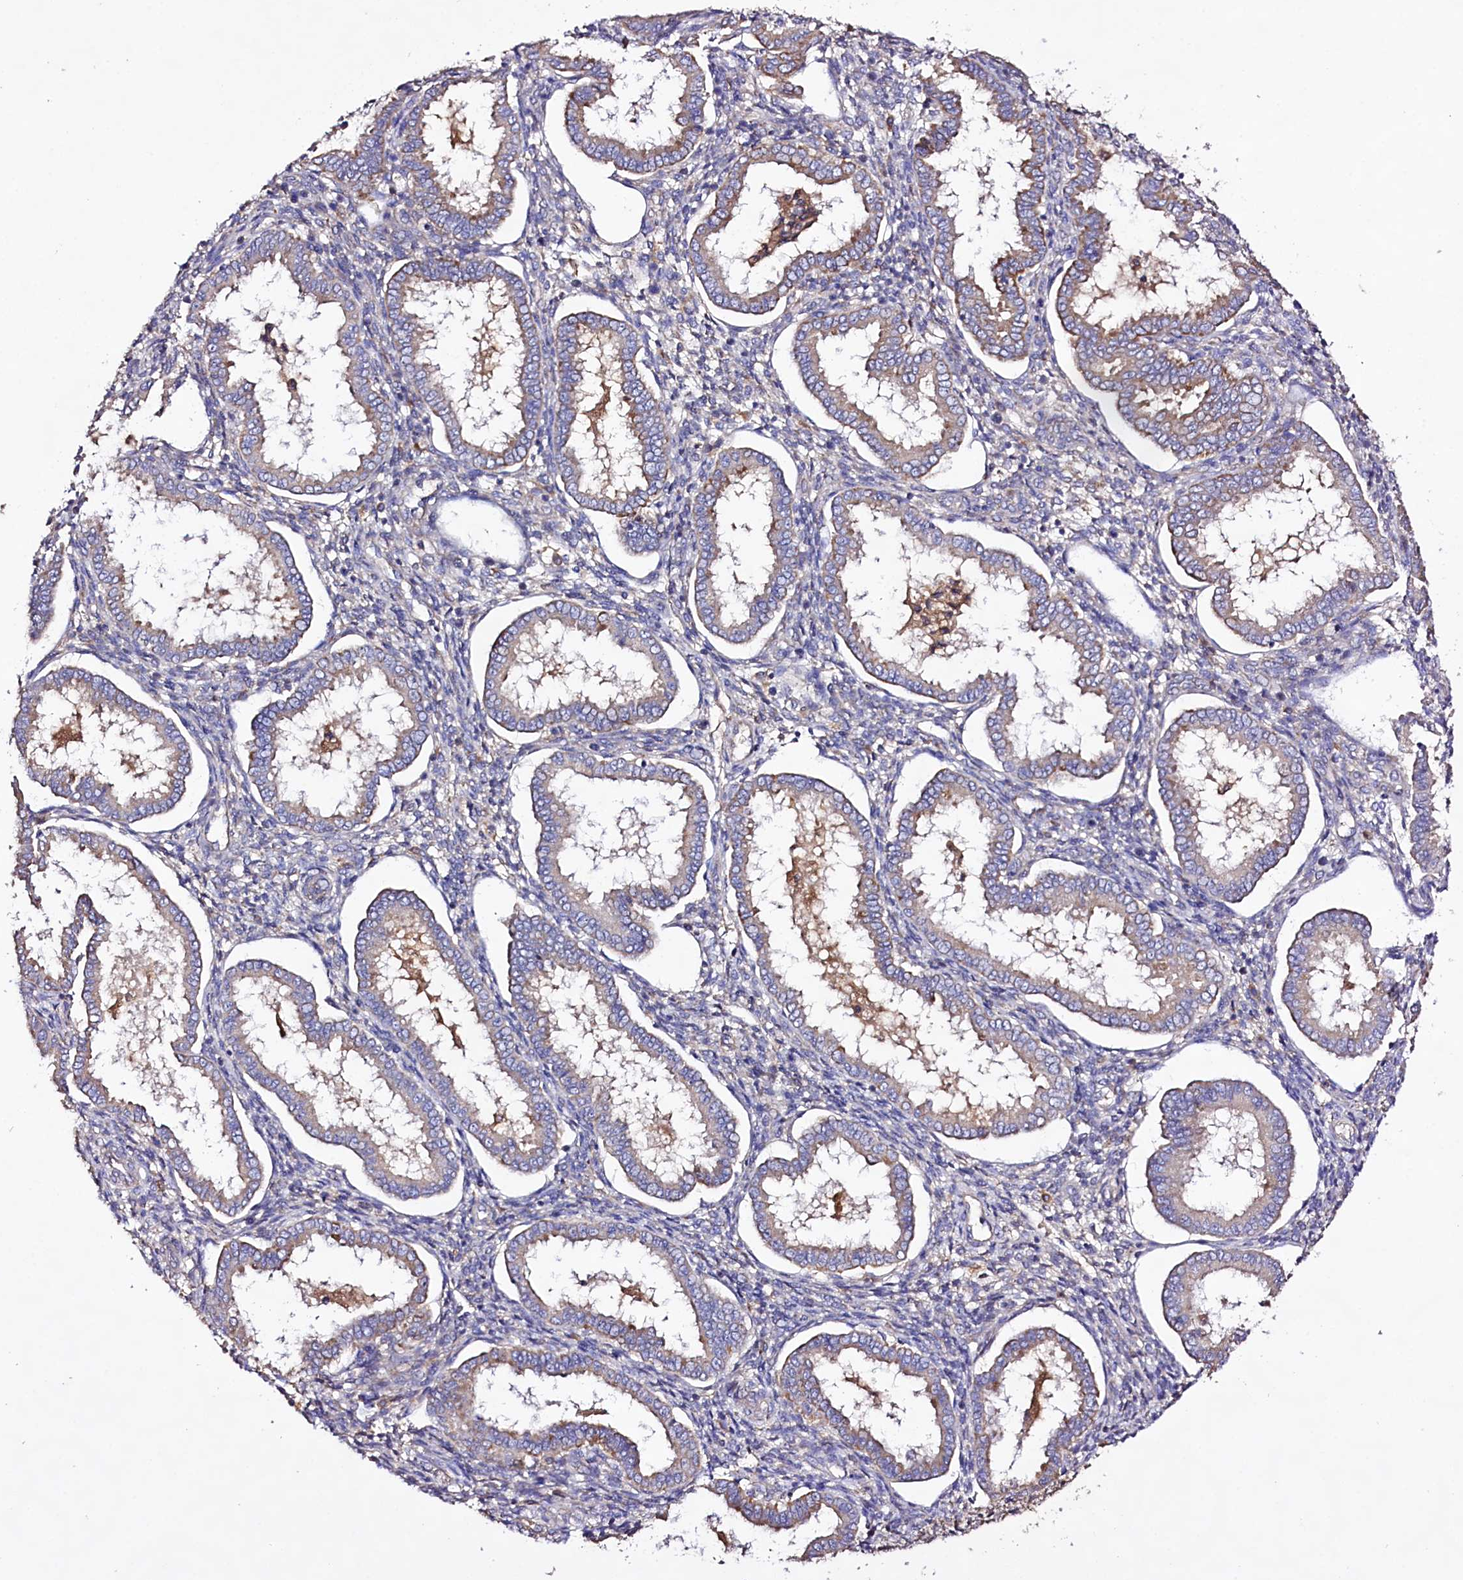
{"staining": {"intensity": "negative", "quantity": "none", "location": "none"}, "tissue": "endometrium", "cell_type": "Cells in endometrial stroma", "image_type": "normal", "snomed": [{"axis": "morphology", "description": "Normal tissue, NOS"}, {"axis": "topography", "description": "Endometrium"}], "caption": "The photomicrograph shows no staining of cells in endometrial stroma in unremarkable endometrium.", "gene": "DMXL2", "patient": {"sex": "female", "age": 24}}